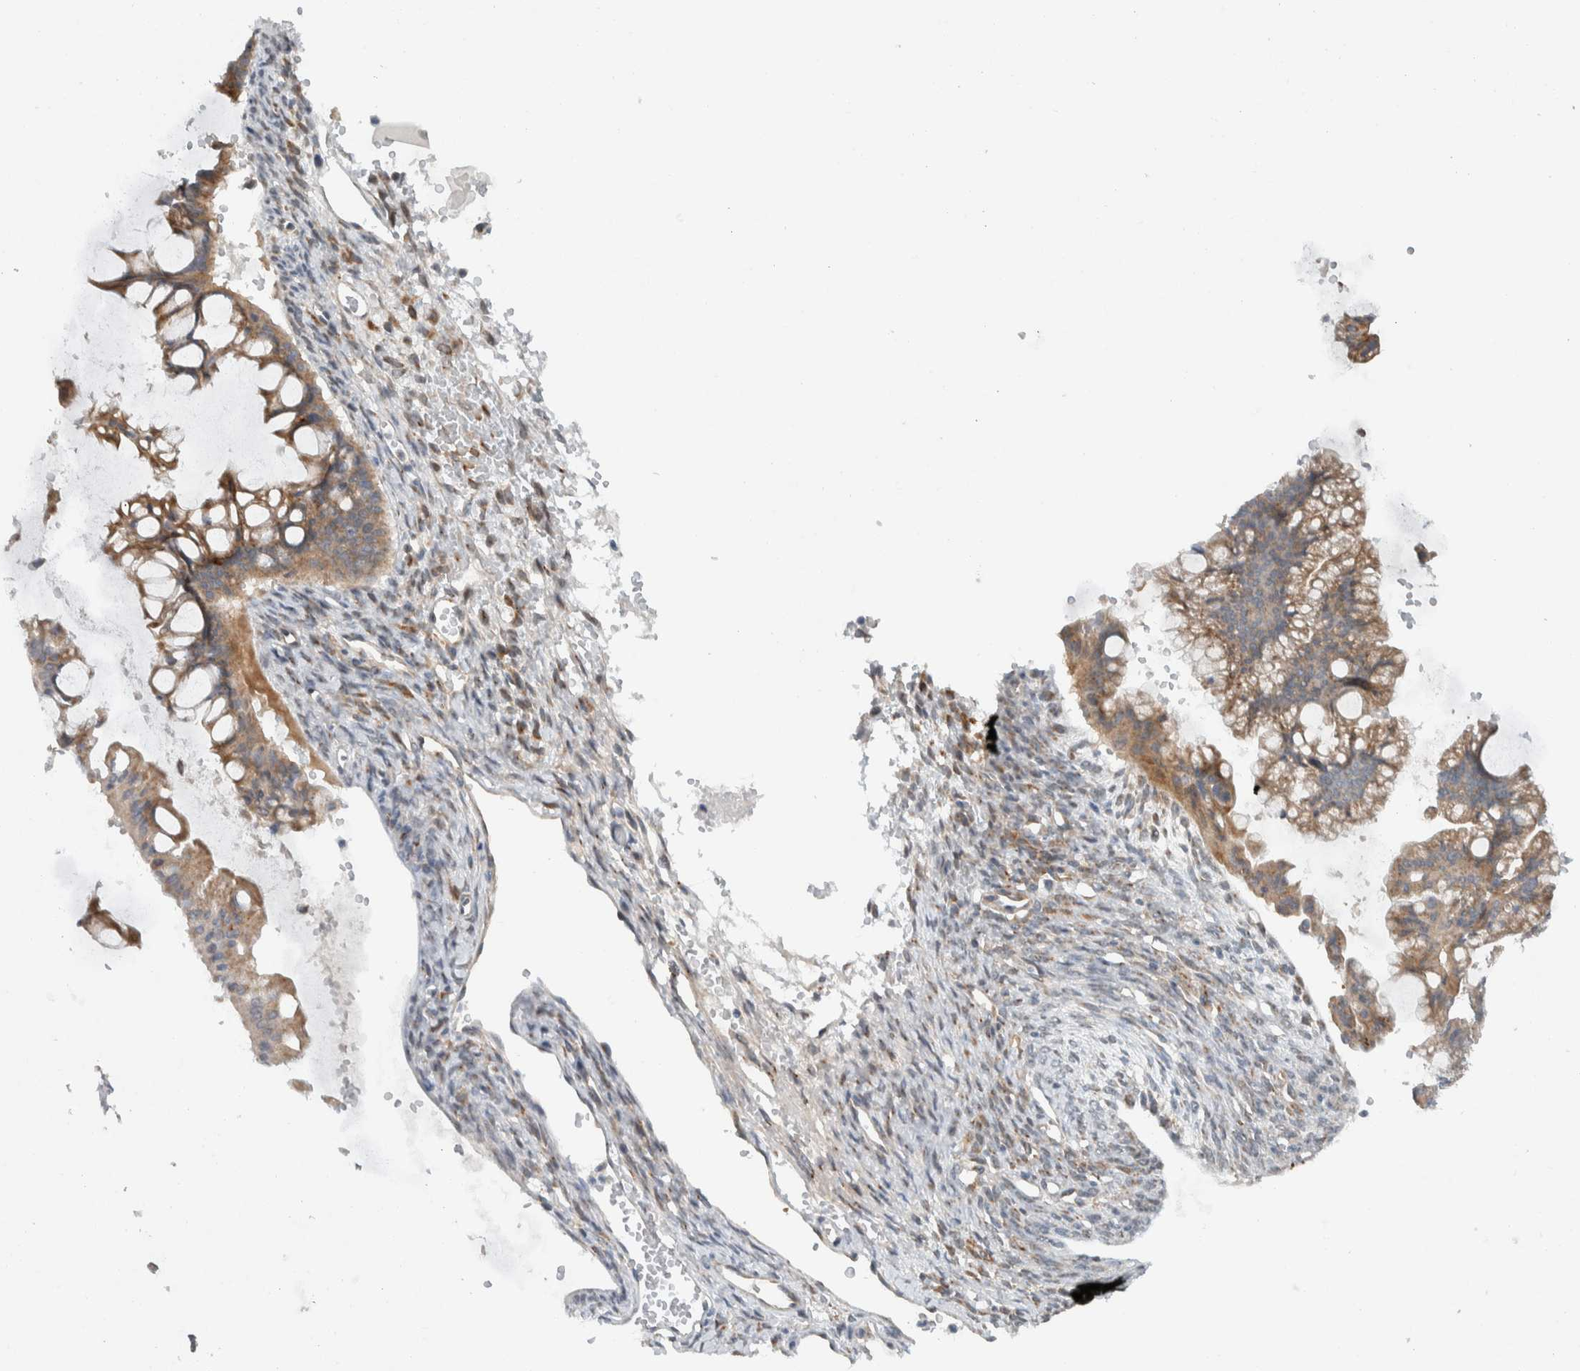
{"staining": {"intensity": "moderate", "quantity": ">75%", "location": "cytoplasmic/membranous"}, "tissue": "ovarian cancer", "cell_type": "Tumor cells", "image_type": "cancer", "snomed": [{"axis": "morphology", "description": "Cystadenocarcinoma, mucinous, NOS"}, {"axis": "topography", "description": "Ovary"}], "caption": "IHC (DAB) staining of human mucinous cystadenocarcinoma (ovarian) displays moderate cytoplasmic/membranous protein expression in about >75% of tumor cells.", "gene": "RERE", "patient": {"sex": "female", "age": 73}}